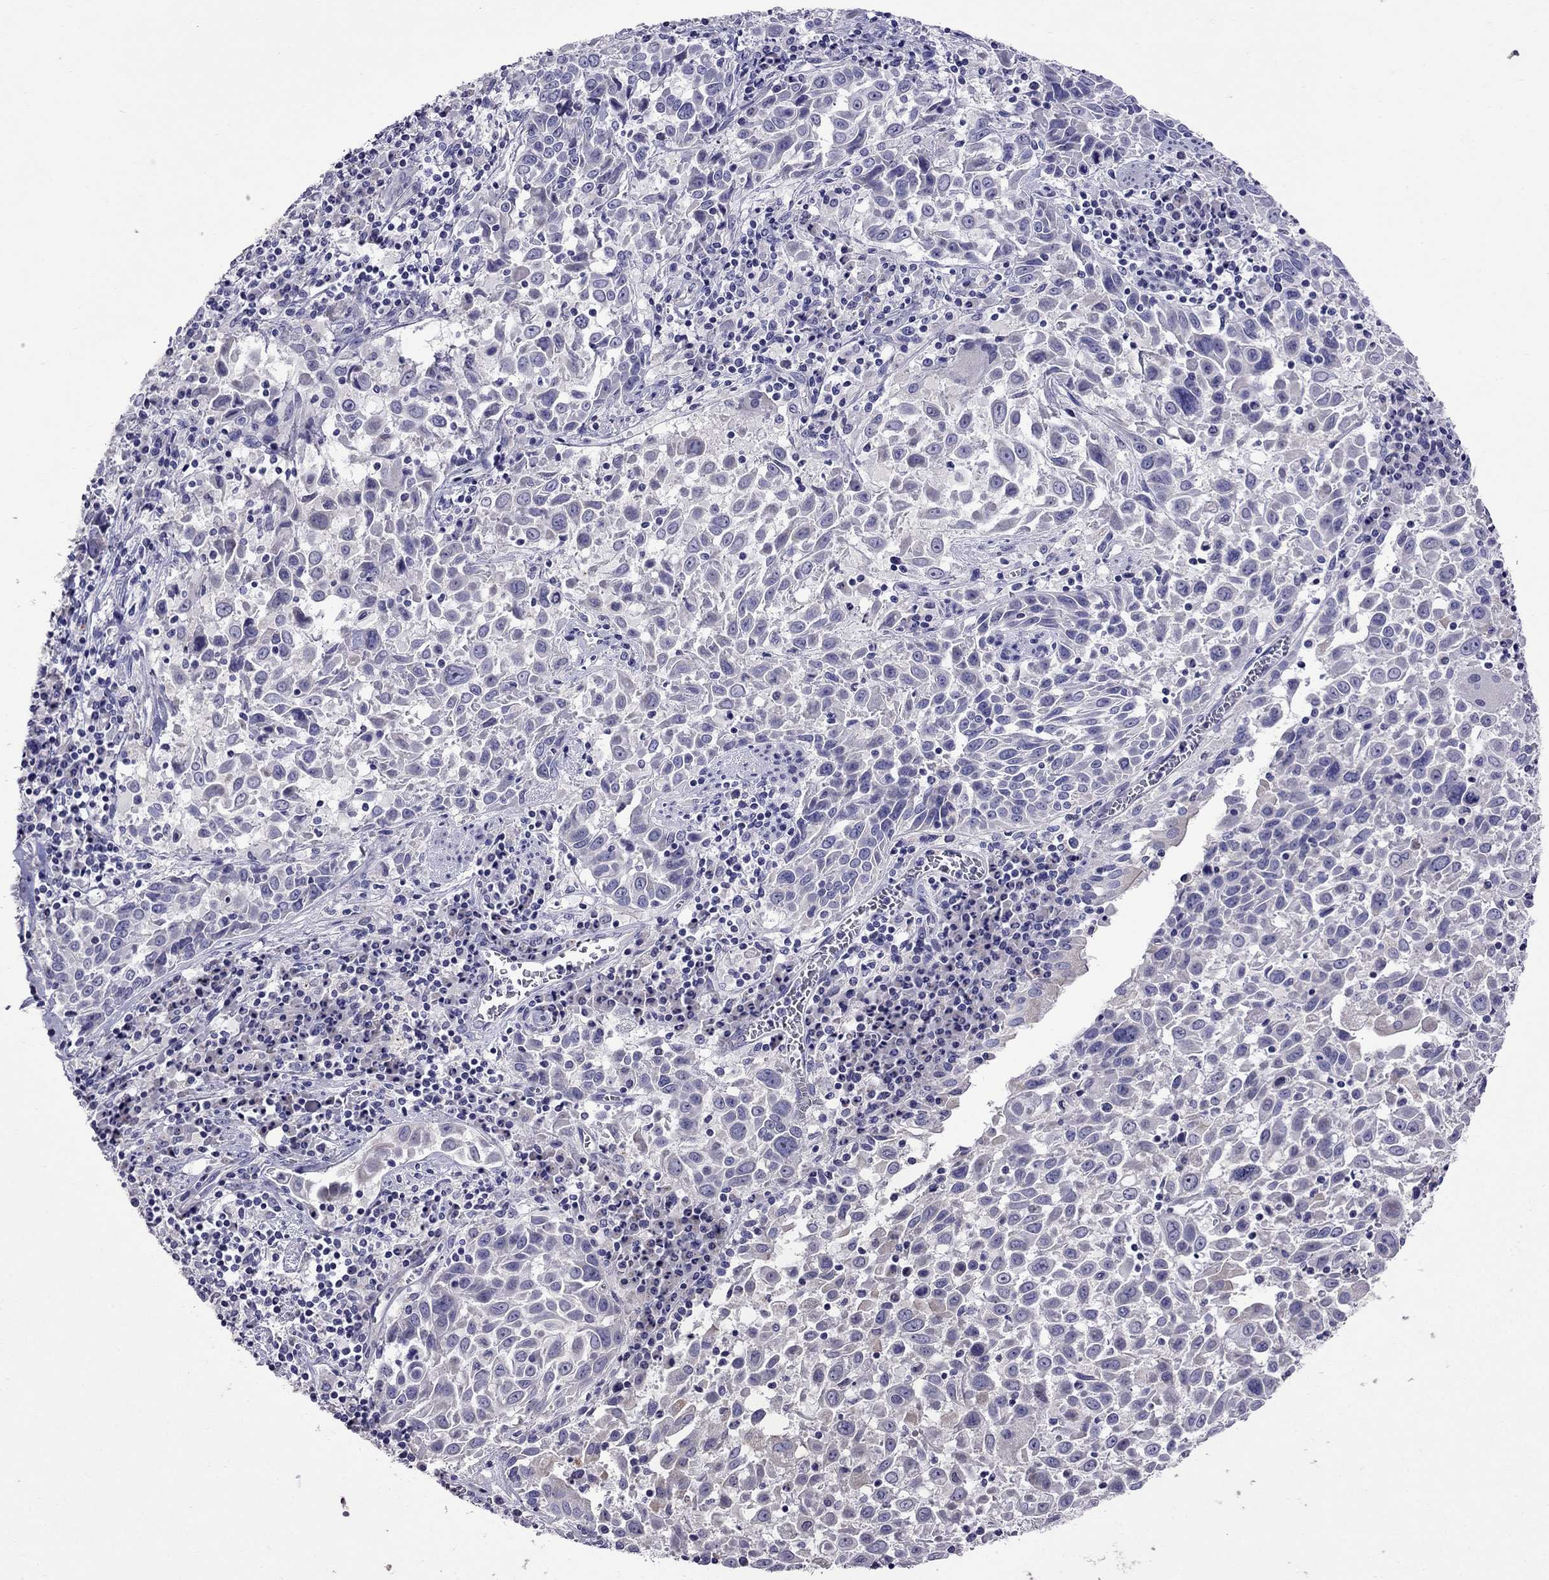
{"staining": {"intensity": "negative", "quantity": "none", "location": "none"}, "tissue": "lung cancer", "cell_type": "Tumor cells", "image_type": "cancer", "snomed": [{"axis": "morphology", "description": "Squamous cell carcinoma, NOS"}, {"axis": "topography", "description": "Lung"}], "caption": "A micrograph of squamous cell carcinoma (lung) stained for a protein shows no brown staining in tumor cells.", "gene": "OXCT2", "patient": {"sex": "male", "age": 57}}